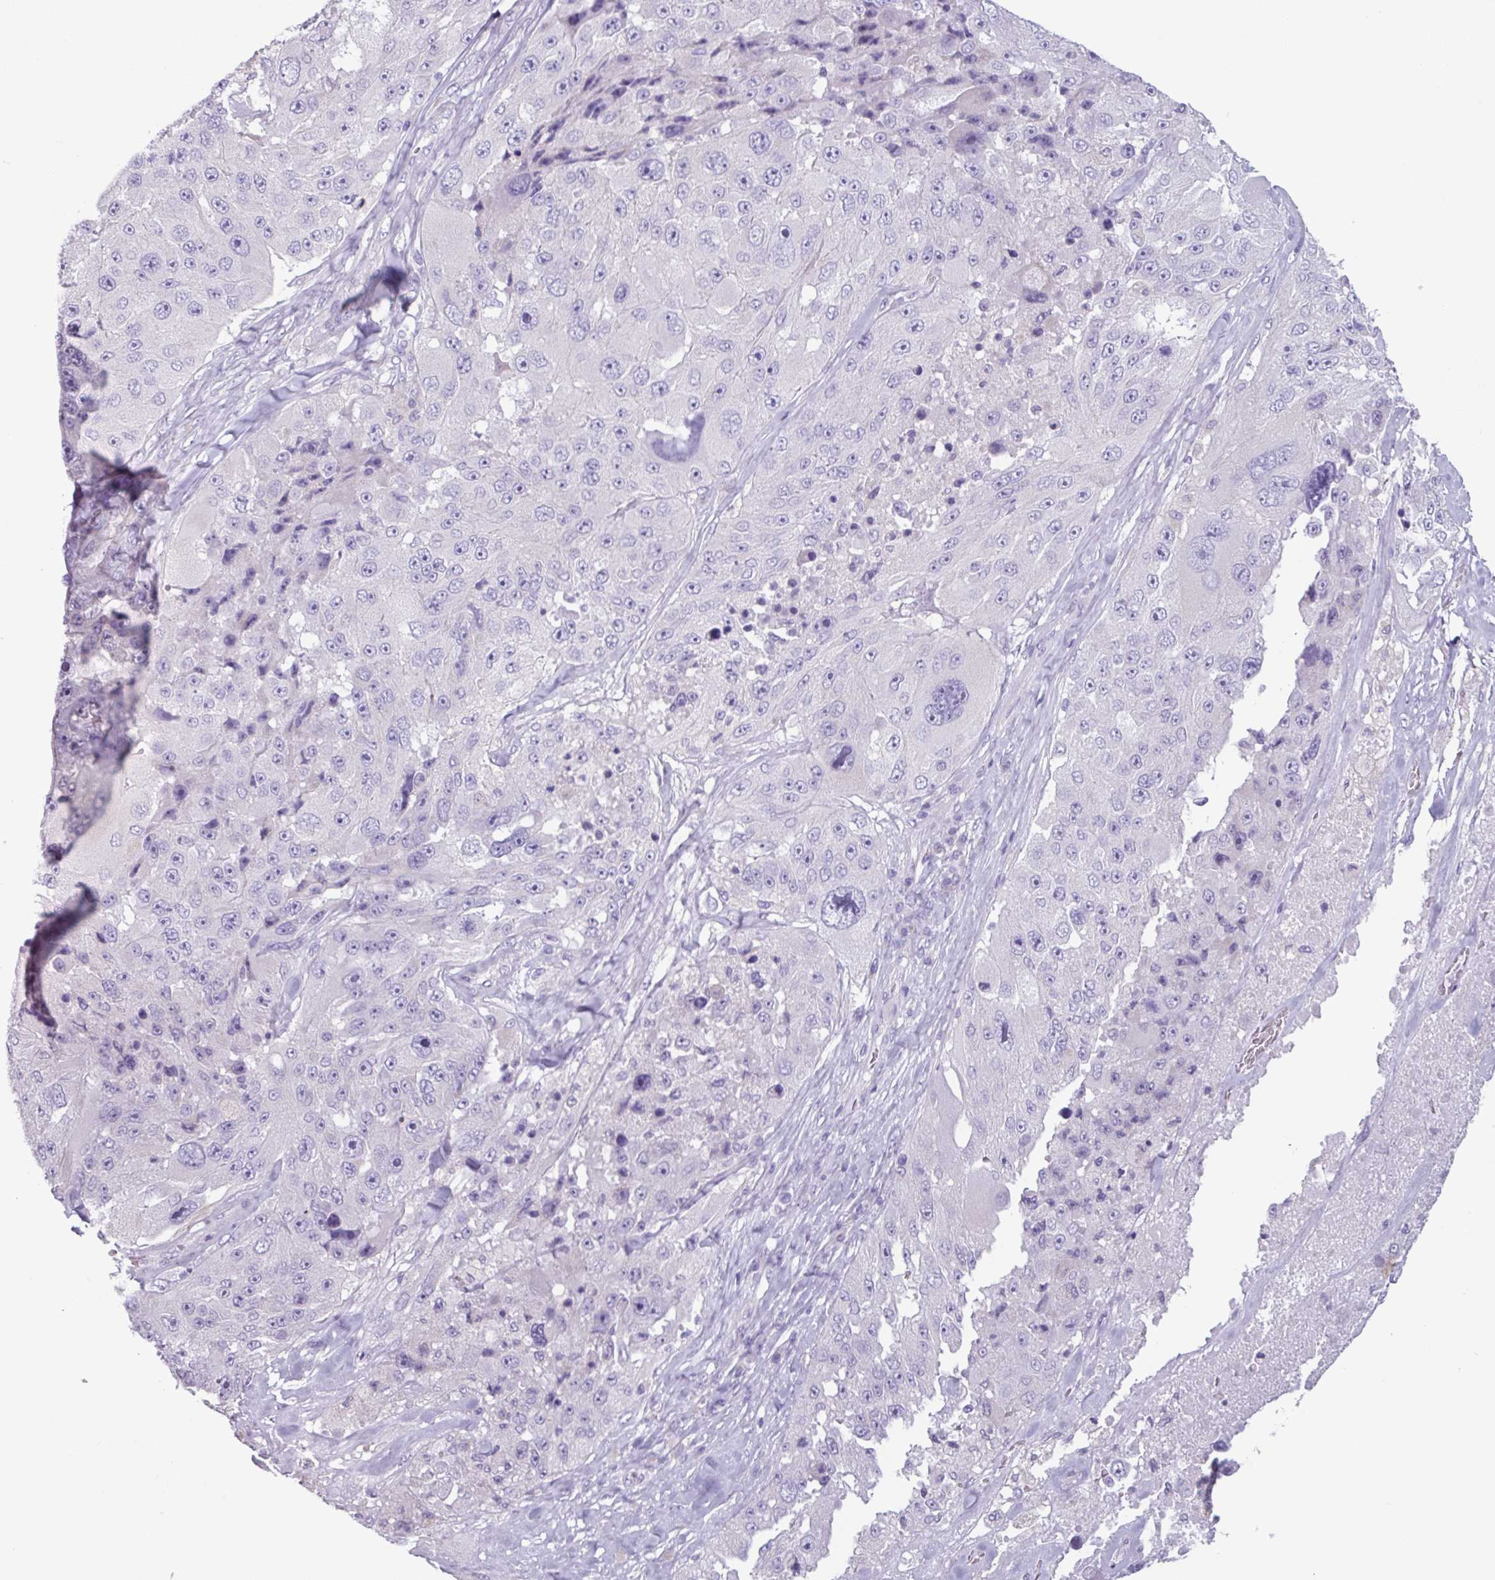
{"staining": {"intensity": "negative", "quantity": "none", "location": "none"}, "tissue": "melanoma", "cell_type": "Tumor cells", "image_type": "cancer", "snomed": [{"axis": "morphology", "description": "Malignant melanoma, Metastatic site"}, {"axis": "topography", "description": "Lymph node"}], "caption": "Immunohistochemical staining of melanoma displays no significant positivity in tumor cells.", "gene": "ADGRE1", "patient": {"sex": "male", "age": 62}}